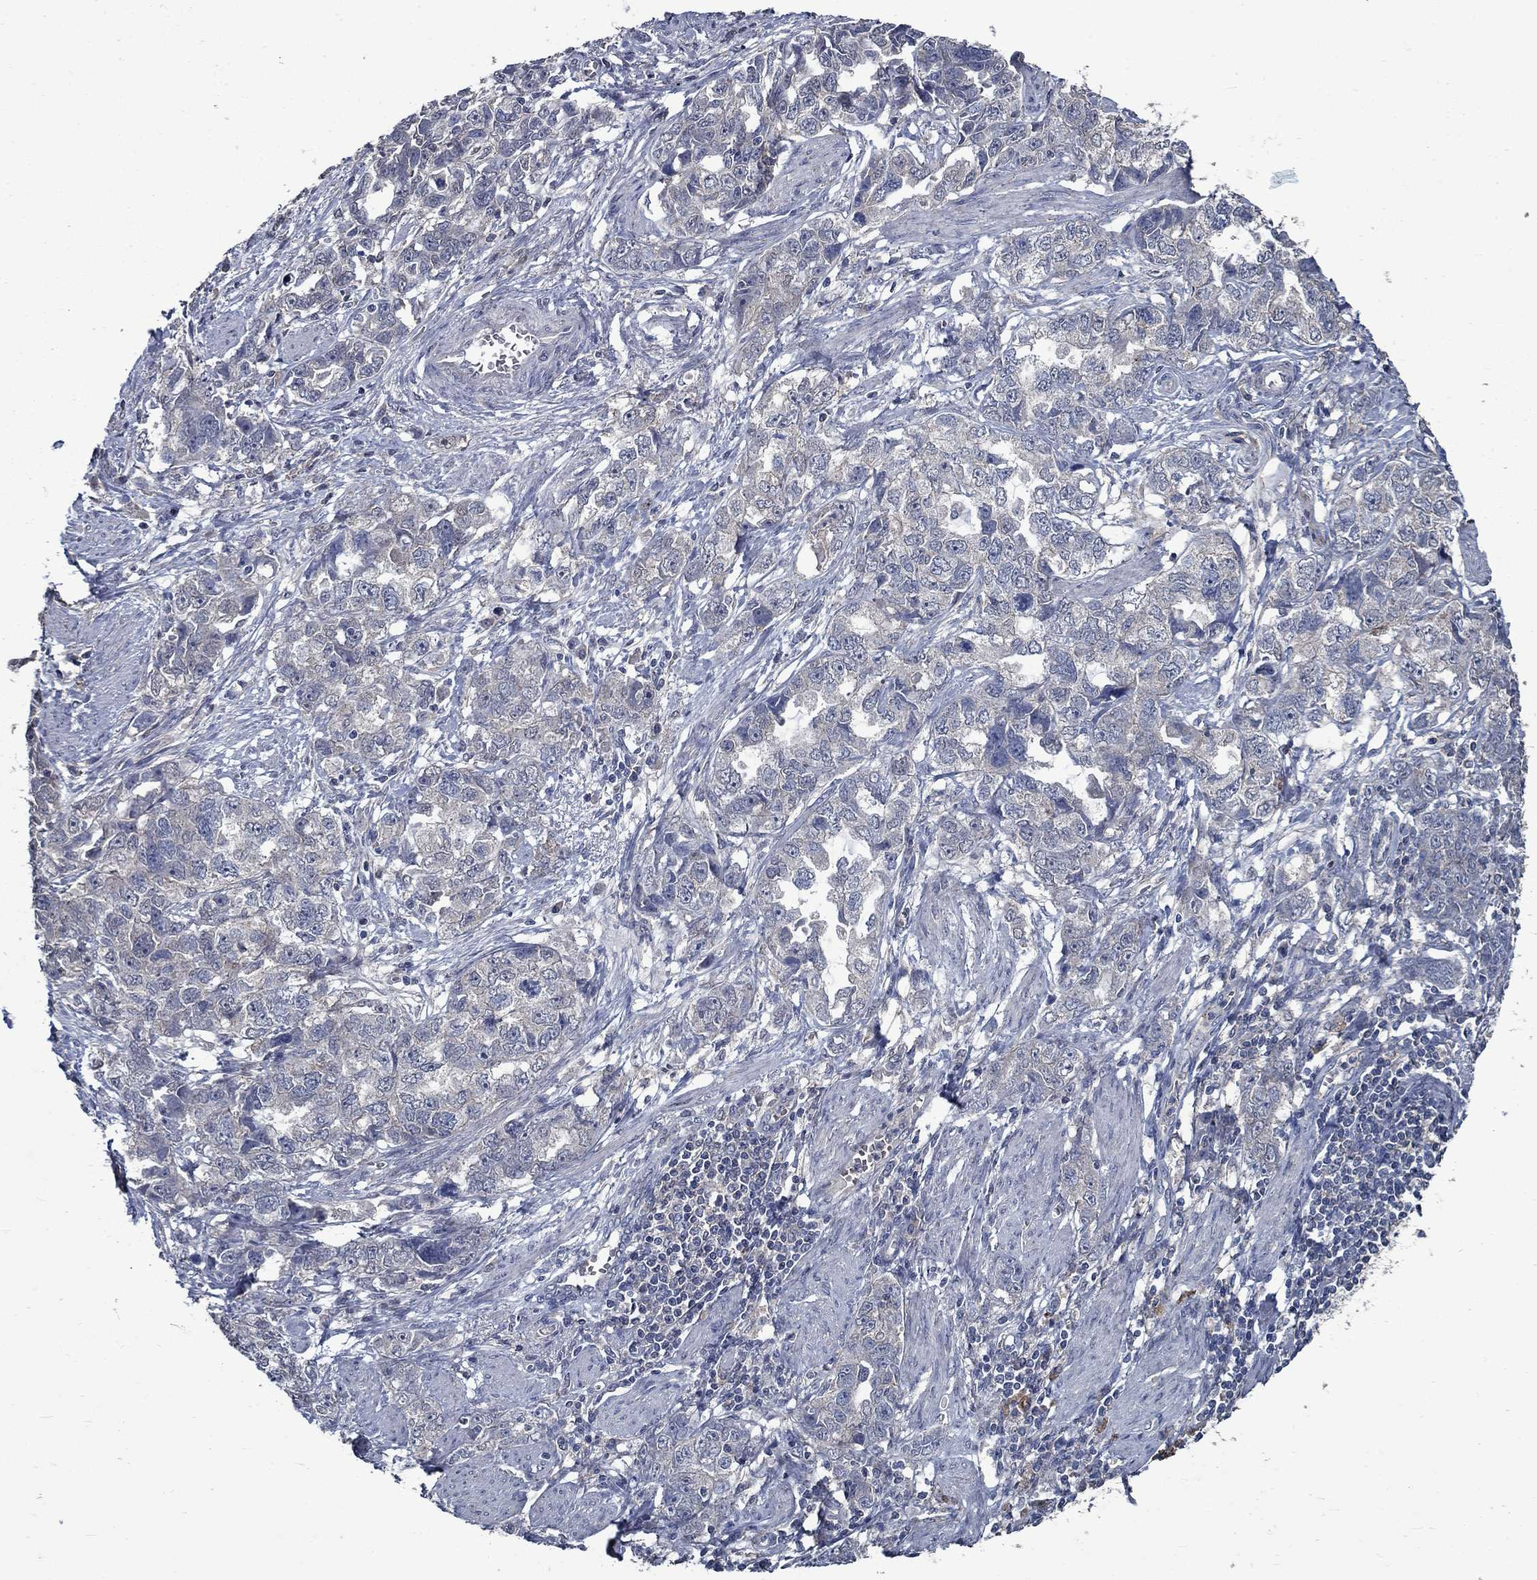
{"staining": {"intensity": "weak", "quantity": "<25%", "location": "cytoplasmic/membranous"}, "tissue": "ovarian cancer", "cell_type": "Tumor cells", "image_type": "cancer", "snomed": [{"axis": "morphology", "description": "Cystadenocarcinoma, serous, NOS"}, {"axis": "topography", "description": "Ovary"}], "caption": "DAB immunohistochemical staining of human ovarian cancer reveals no significant expression in tumor cells. The staining is performed using DAB brown chromogen with nuclei counter-stained in using hematoxylin.", "gene": "SLC44A1", "patient": {"sex": "female", "age": 51}}